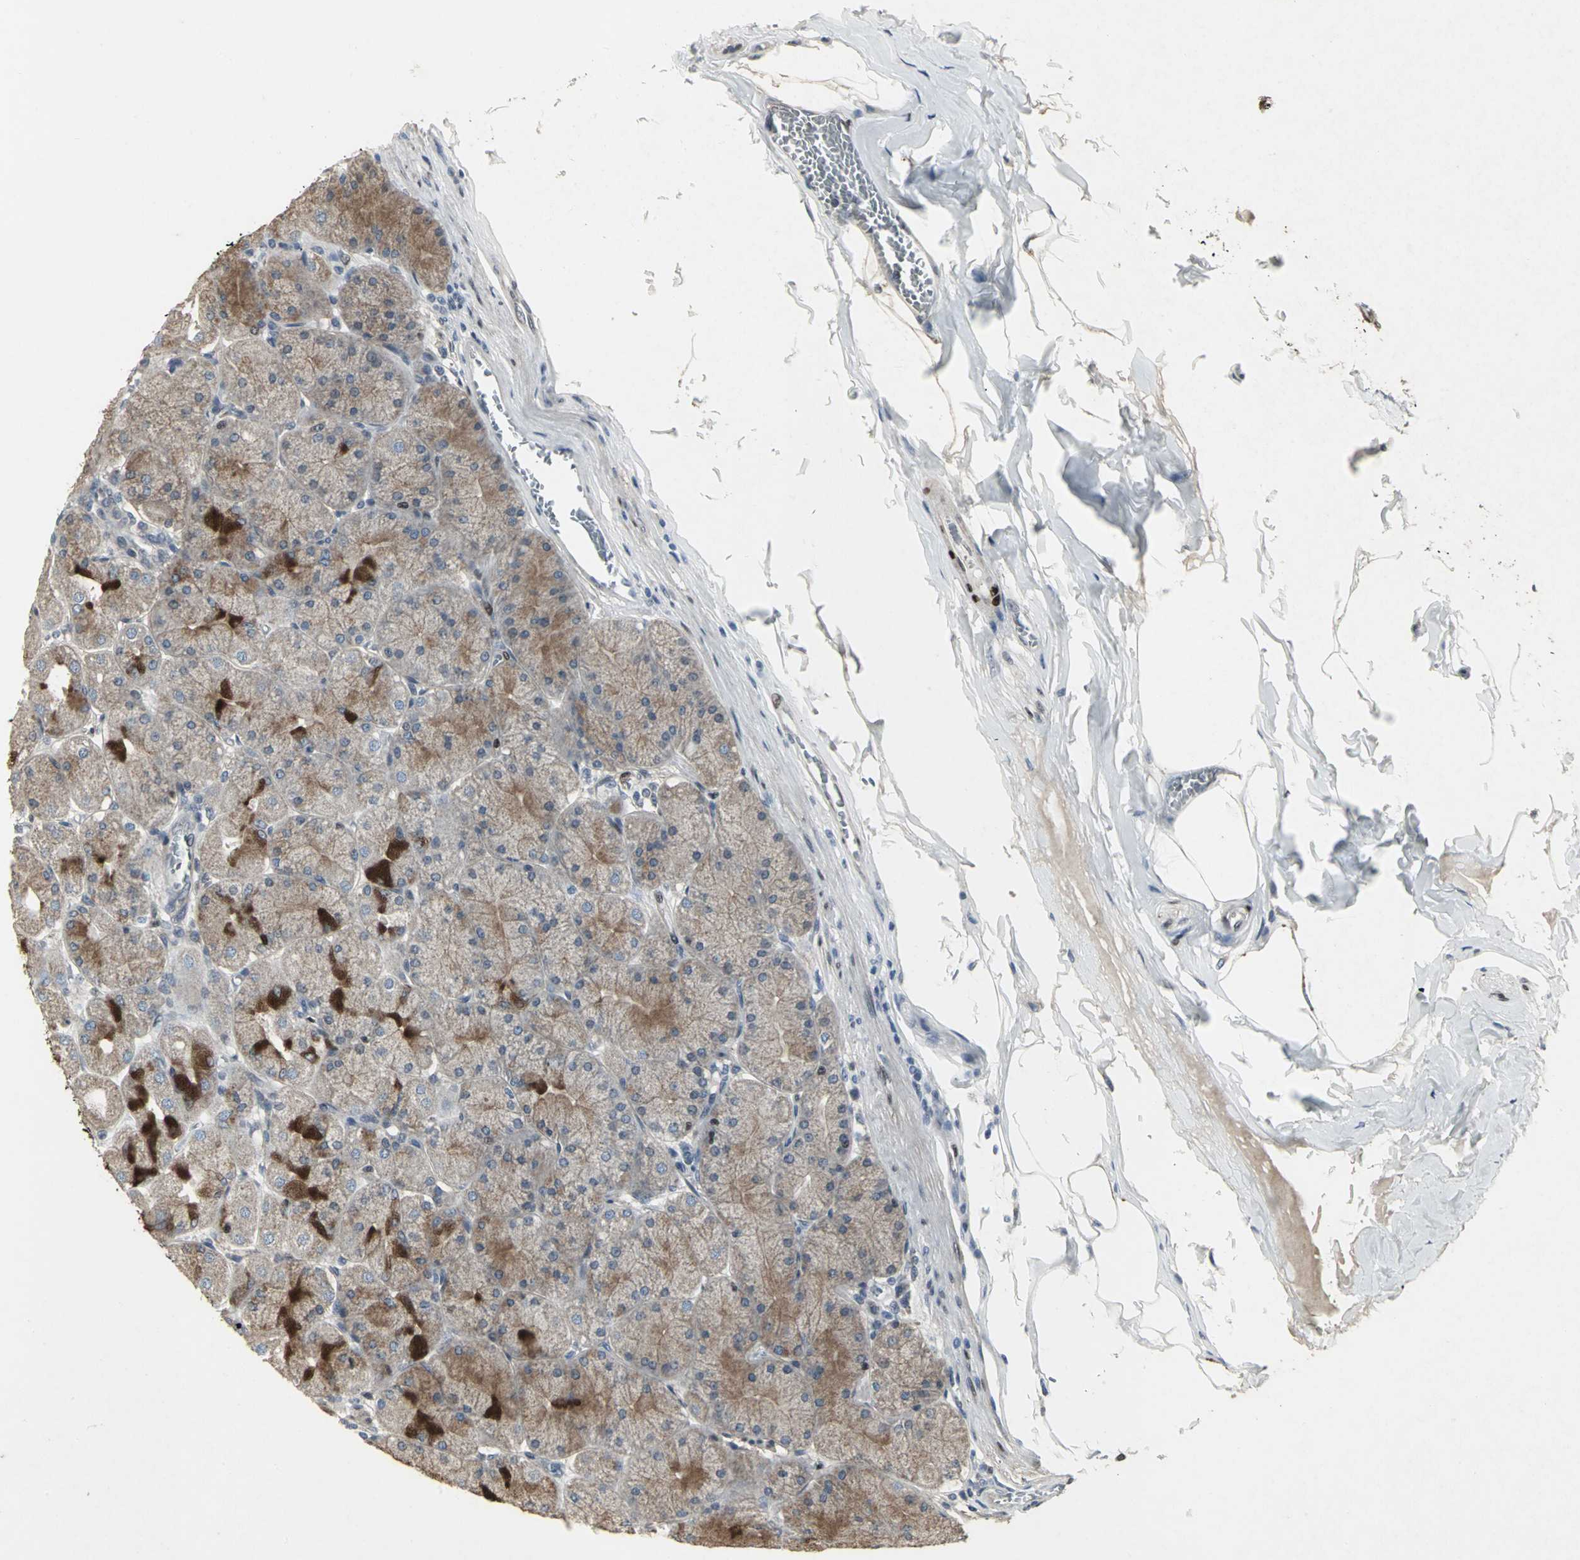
{"staining": {"intensity": "moderate", "quantity": "25%-75%", "location": "cytoplasmic/membranous,nuclear"}, "tissue": "stomach", "cell_type": "Glandular cells", "image_type": "normal", "snomed": [{"axis": "morphology", "description": "Normal tissue, NOS"}, {"axis": "topography", "description": "Stomach, upper"}], "caption": "Stomach stained for a protein reveals moderate cytoplasmic/membranous,nuclear positivity in glandular cells.", "gene": "SRF", "patient": {"sex": "female", "age": 56}}